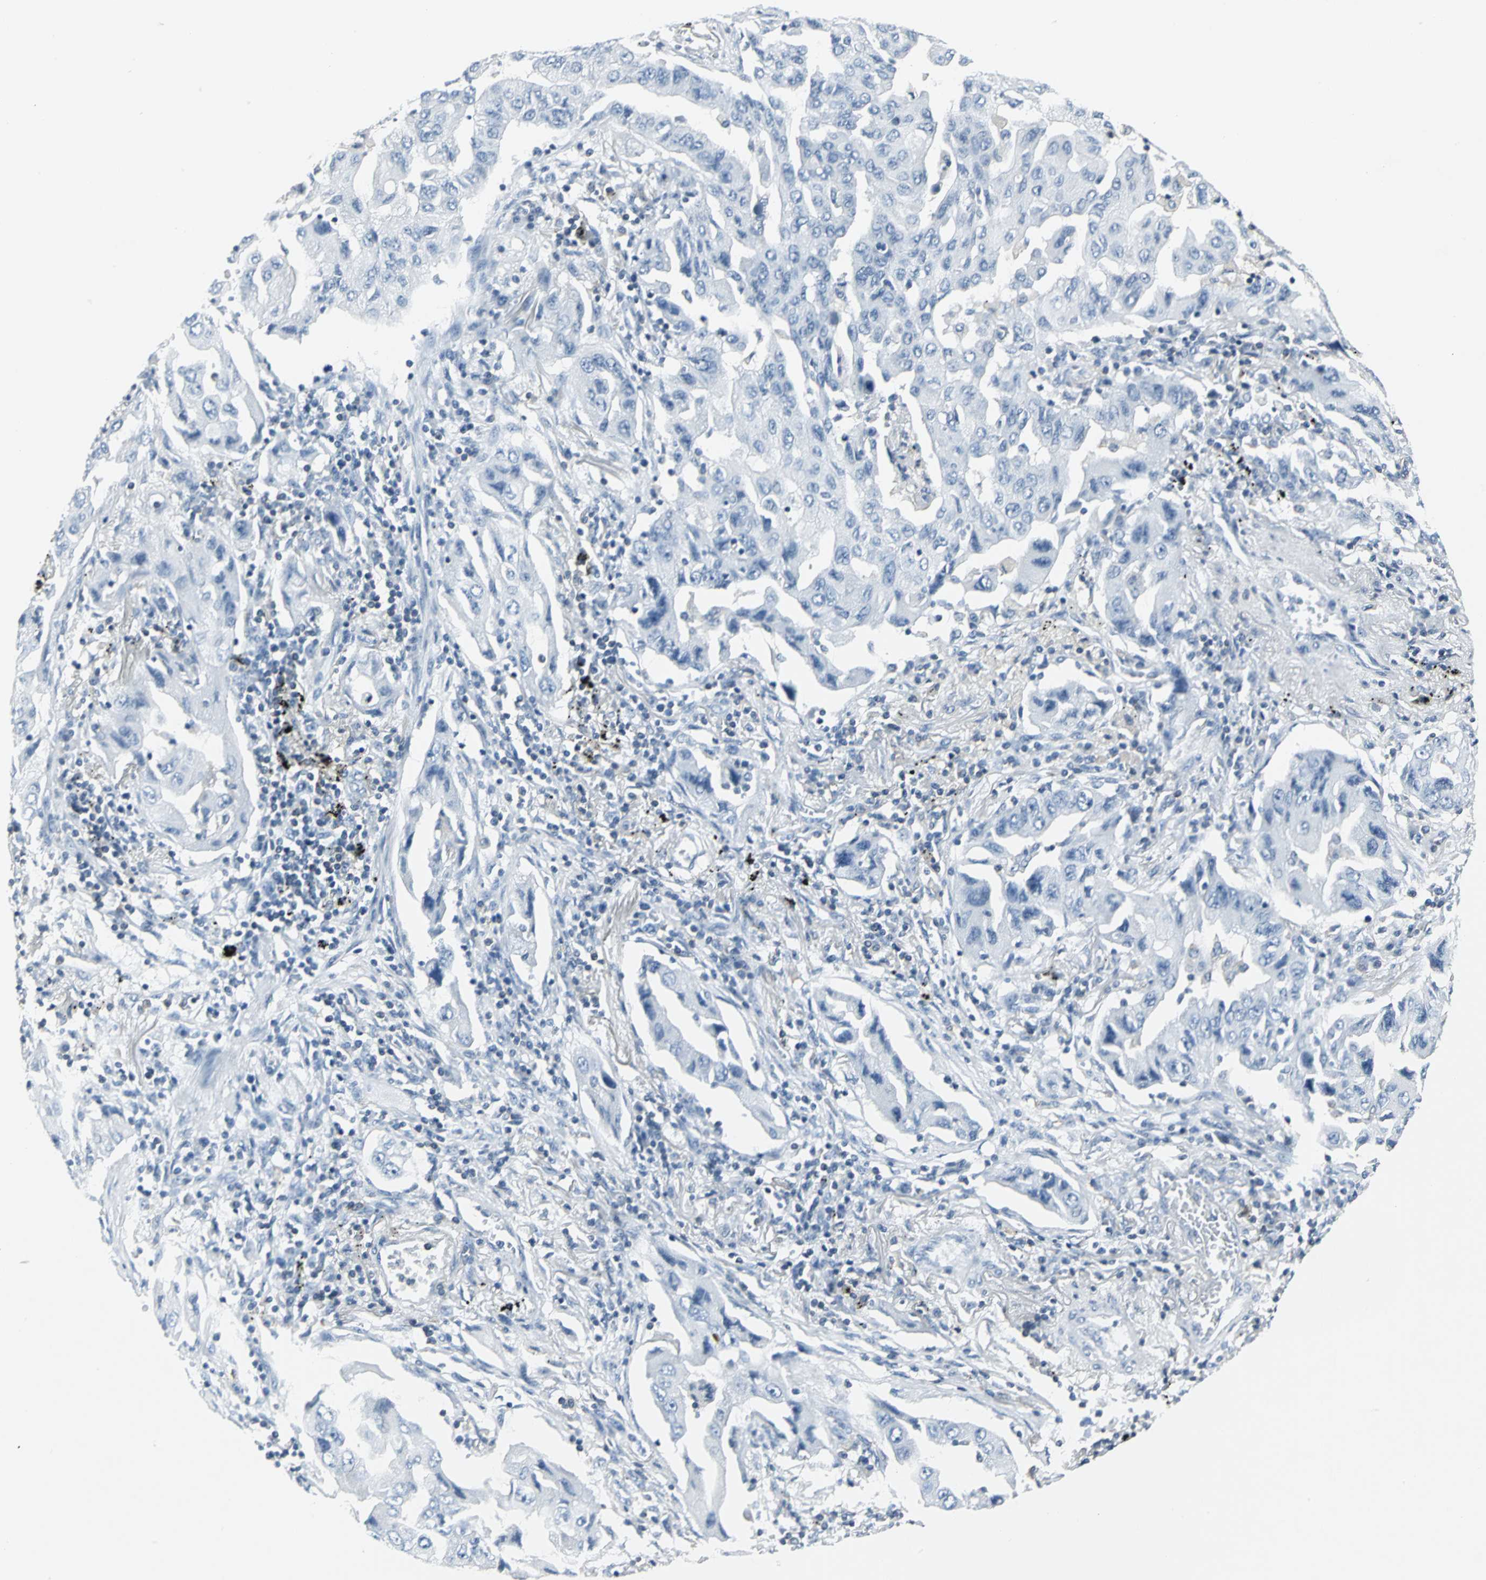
{"staining": {"intensity": "negative", "quantity": "none", "location": "none"}, "tissue": "lung cancer", "cell_type": "Tumor cells", "image_type": "cancer", "snomed": [{"axis": "morphology", "description": "Adenocarcinoma, NOS"}, {"axis": "topography", "description": "Lung"}], "caption": "This histopathology image is of lung cancer stained with immunohistochemistry (IHC) to label a protein in brown with the nuclei are counter-stained blue. There is no positivity in tumor cells.", "gene": "IQGAP2", "patient": {"sex": "female", "age": 65}}